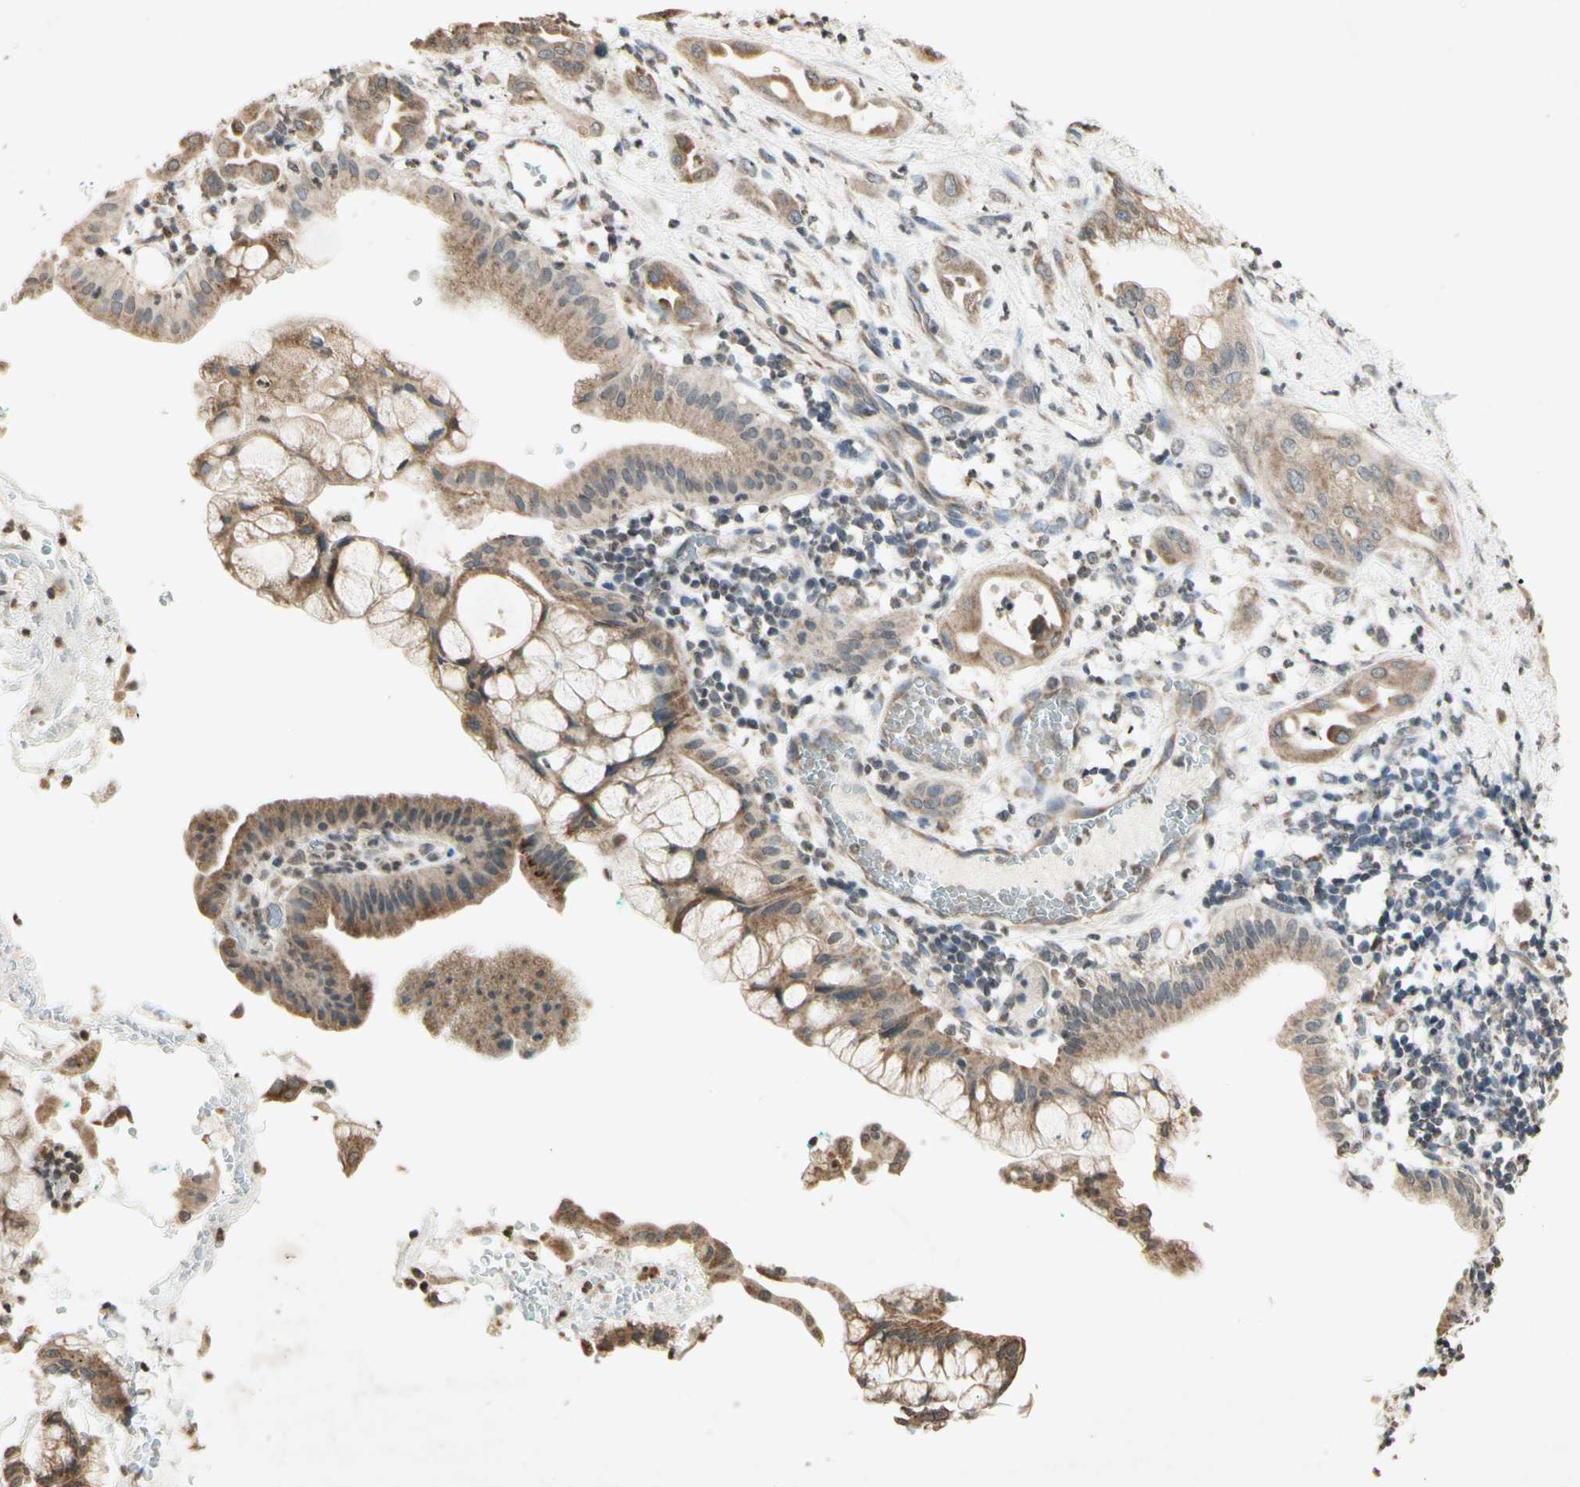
{"staining": {"intensity": "moderate", "quantity": ">75%", "location": "cytoplasmic/membranous"}, "tissue": "pancreatic cancer", "cell_type": "Tumor cells", "image_type": "cancer", "snomed": [{"axis": "morphology", "description": "Adenocarcinoma, NOS"}, {"axis": "morphology", "description": "Adenocarcinoma, metastatic, NOS"}, {"axis": "topography", "description": "Lymph node"}, {"axis": "topography", "description": "Pancreas"}, {"axis": "topography", "description": "Duodenum"}], "caption": "Immunohistochemistry (IHC) photomicrograph of neoplastic tissue: adenocarcinoma (pancreatic) stained using immunohistochemistry (IHC) exhibits medium levels of moderate protein expression localized specifically in the cytoplasmic/membranous of tumor cells, appearing as a cytoplasmic/membranous brown color.", "gene": "CCNI", "patient": {"sex": "female", "age": 64}}